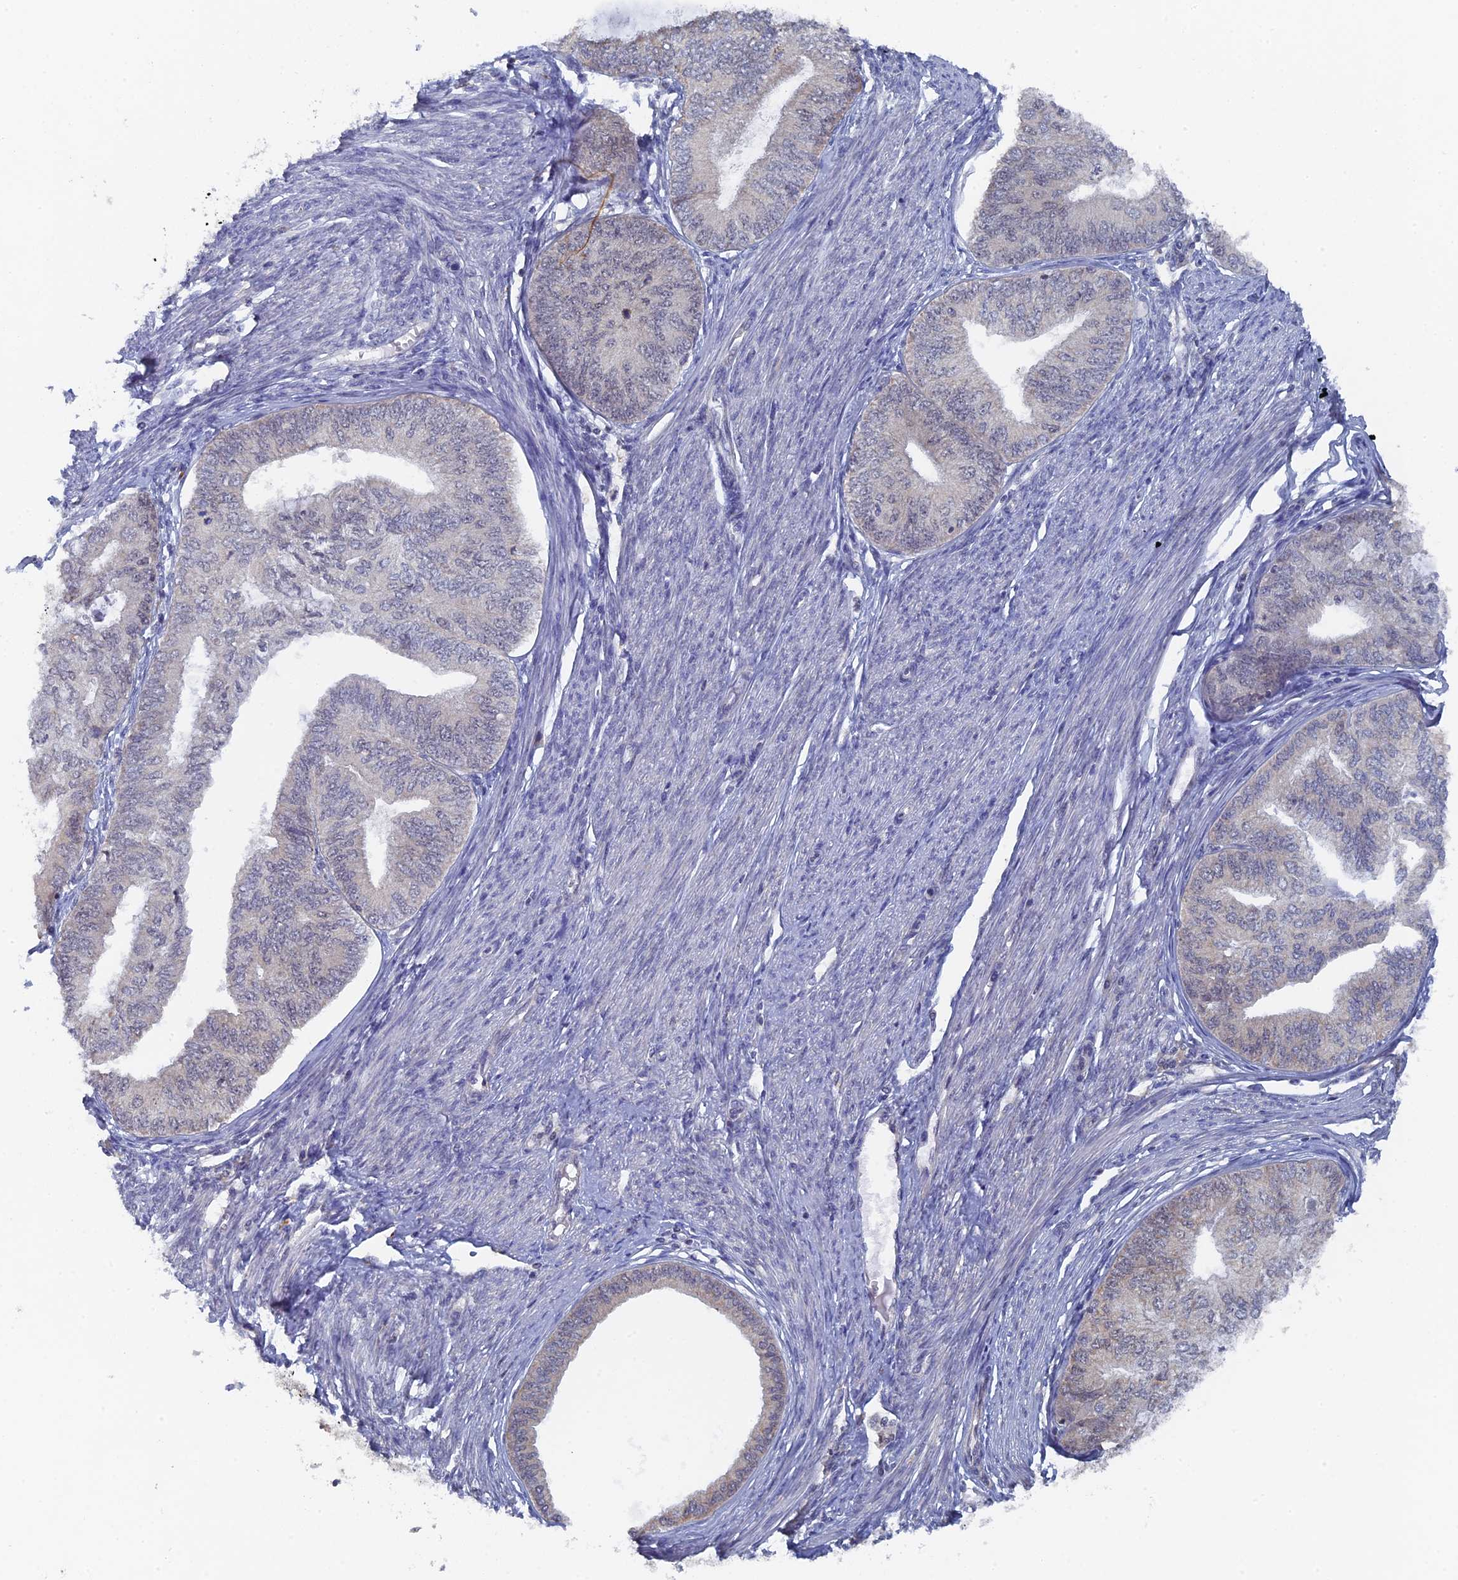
{"staining": {"intensity": "negative", "quantity": "none", "location": "none"}, "tissue": "endometrial cancer", "cell_type": "Tumor cells", "image_type": "cancer", "snomed": [{"axis": "morphology", "description": "Adenocarcinoma, NOS"}, {"axis": "topography", "description": "Endometrium"}], "caption": "Tumor cells are negative for protein expression in human endometrial cancer.", "gene": "MIGA2", "patient": {"sex": "female", "age": 68}}